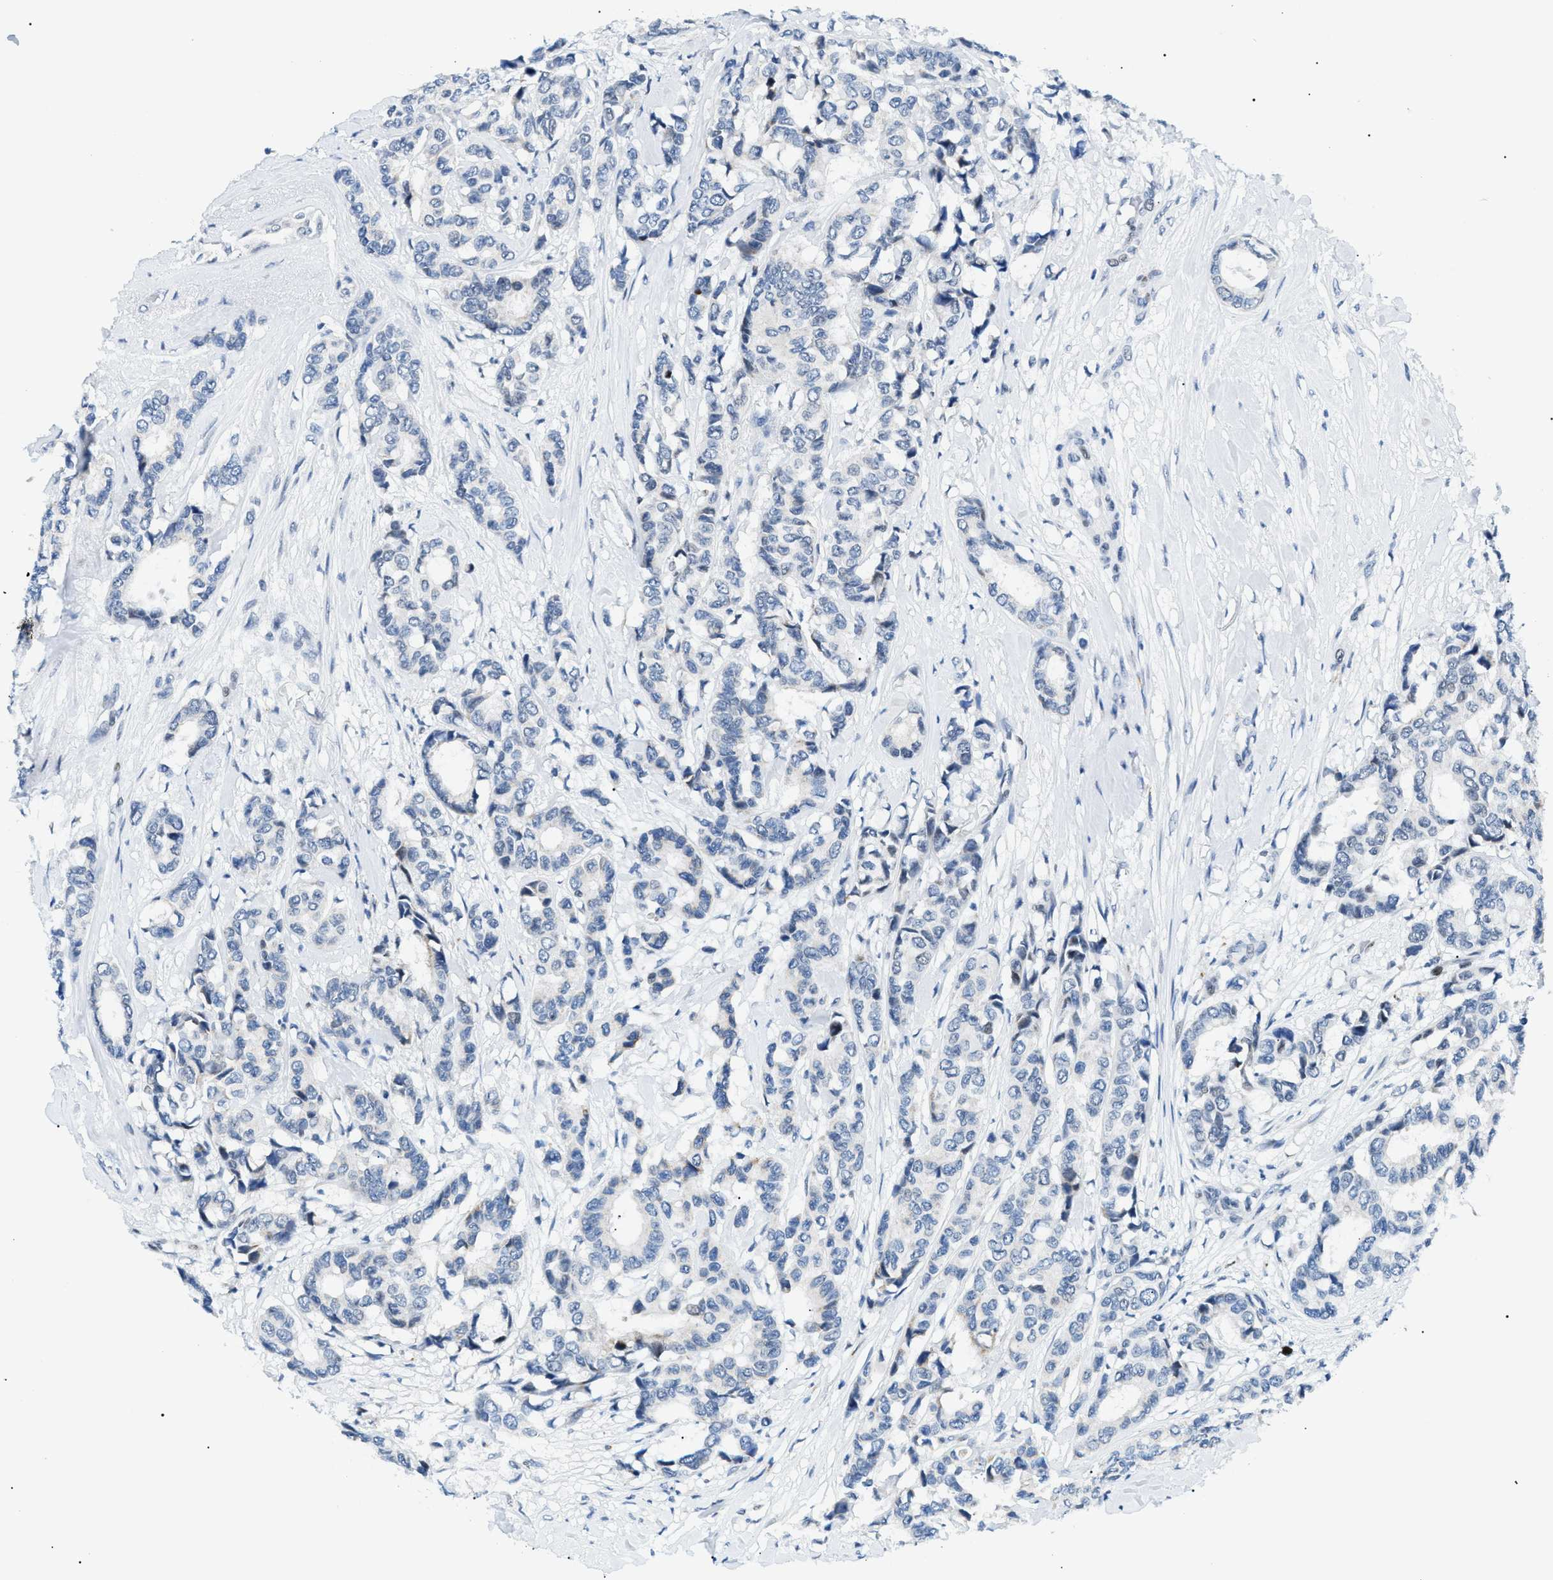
{"staining": {"intensity": "negative", "quantity": "none", "location": "none"}, "tissue": "breast cancer", "cell_type": "Tumor cells", "image_type": "cancer", "snomed": [{"axis": "morphology", "description": "Duct carcinoma"}, {"axis": "topography", "description": "Breast"}], "caption": "IHC image of human breast invasive ductal carcinoma stained for a protein (brown), which reveals no staining in tumor cells.", "gene": "SMARCC1", "patient": {"sex": "female", "age": 87}}